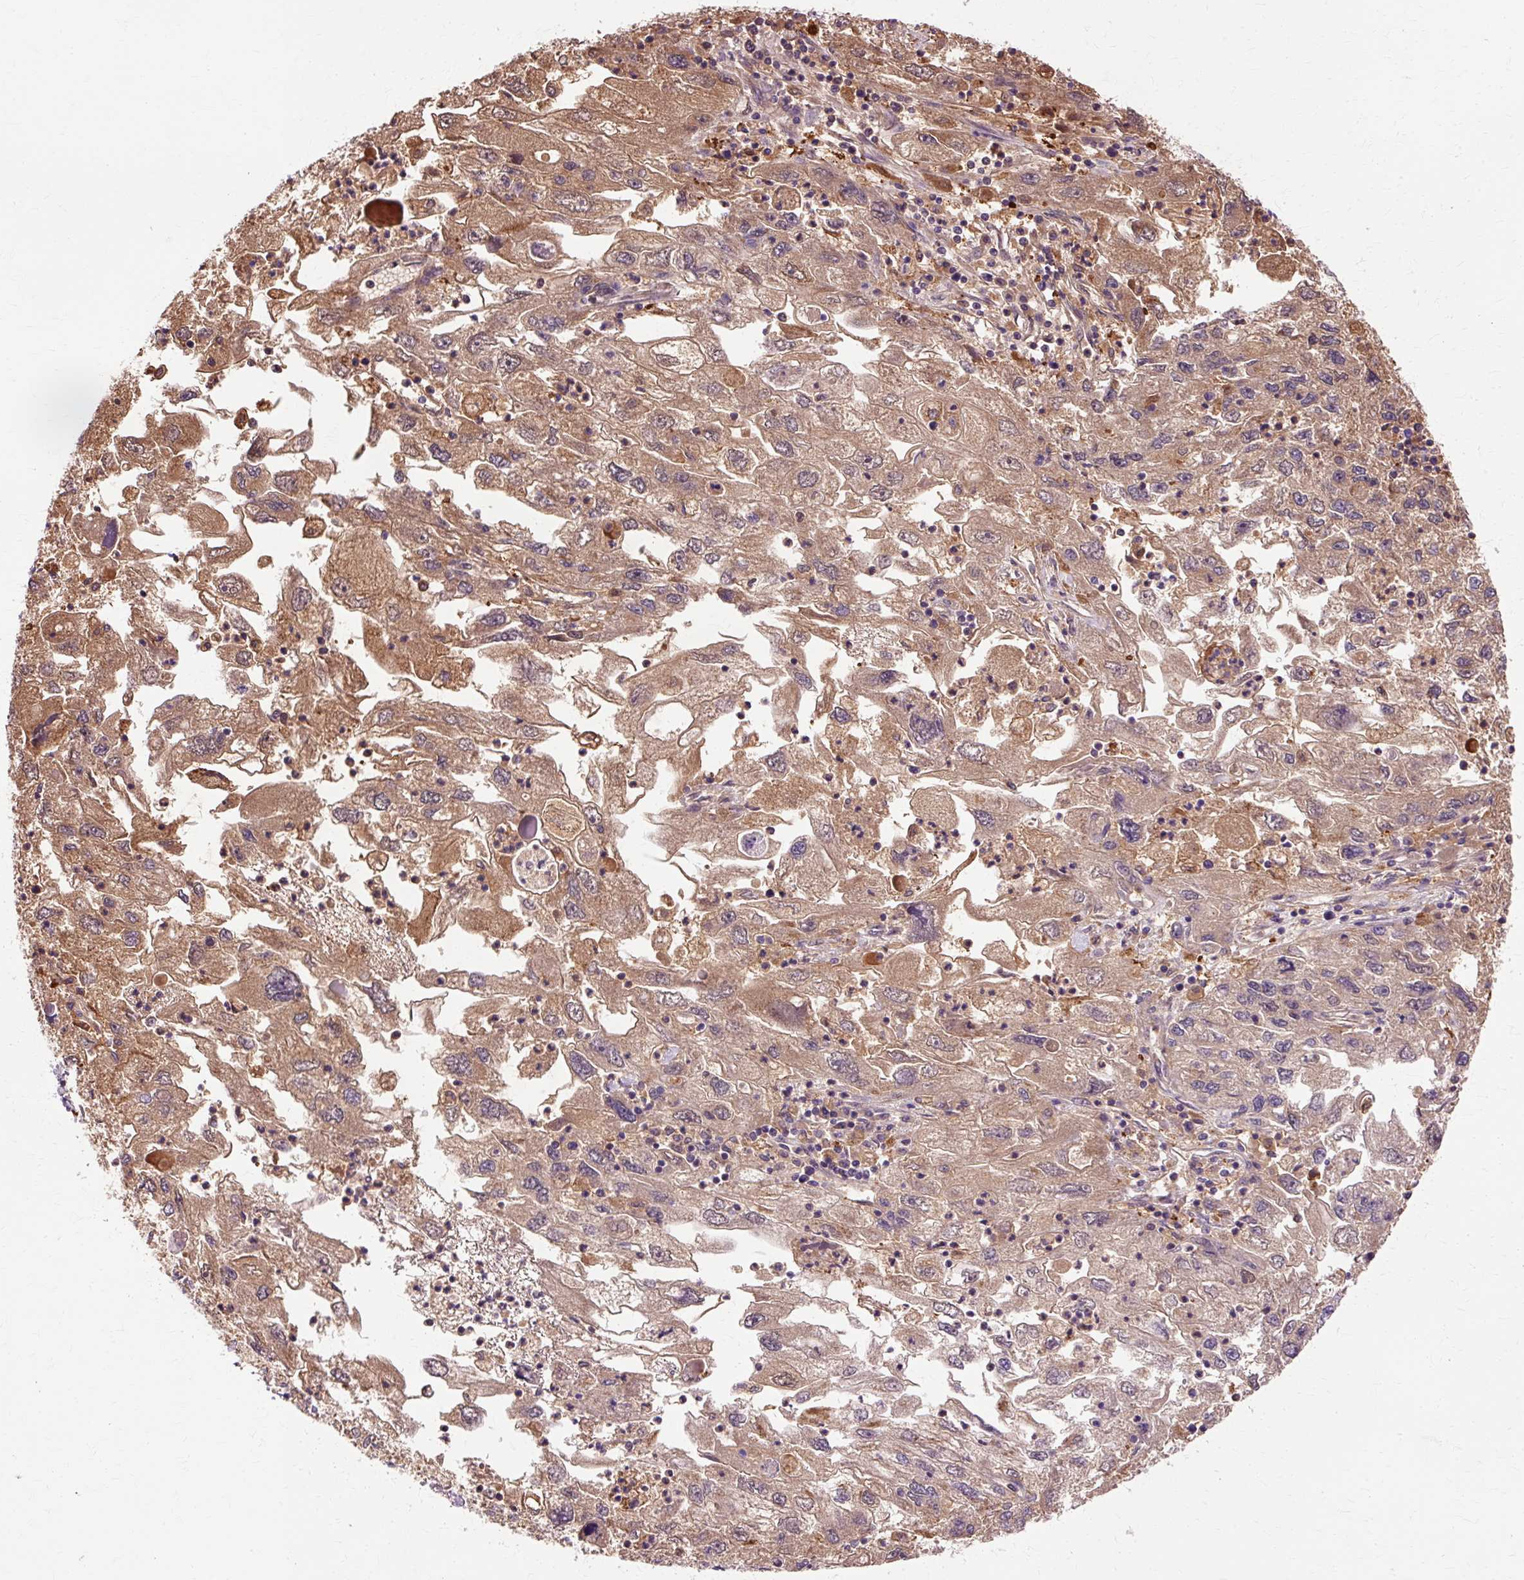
{"staining": {"intensity": "moderate", "quantity": ">75%", "location": "cytoplasmic/membranous"}, "tissue": "endometrial cancer", "cell_type": "Tumor cells", "image_type": "cancer", "snomed": [{"axis": "morphology", "description": "Adenocarcinoma, NOS"}, {"axis": "topography", "description": "Endometrium"}], "caption": "Immunohistochemistry (IHC) staining of endometrial cancer (adenocarcinoma), which demonstrates medium levels of moderate cytoplasmic/membranous staining in approximately >75% of tumor cells indicating moderate cytoplasmic/membranous protein positivity. The staining was performed using DAB (brown) for protein detection and nuclei were counterstained in hematoxylin (blue).", "gene": "GPX1", "patient": {"sex": "female", "age": 49}}